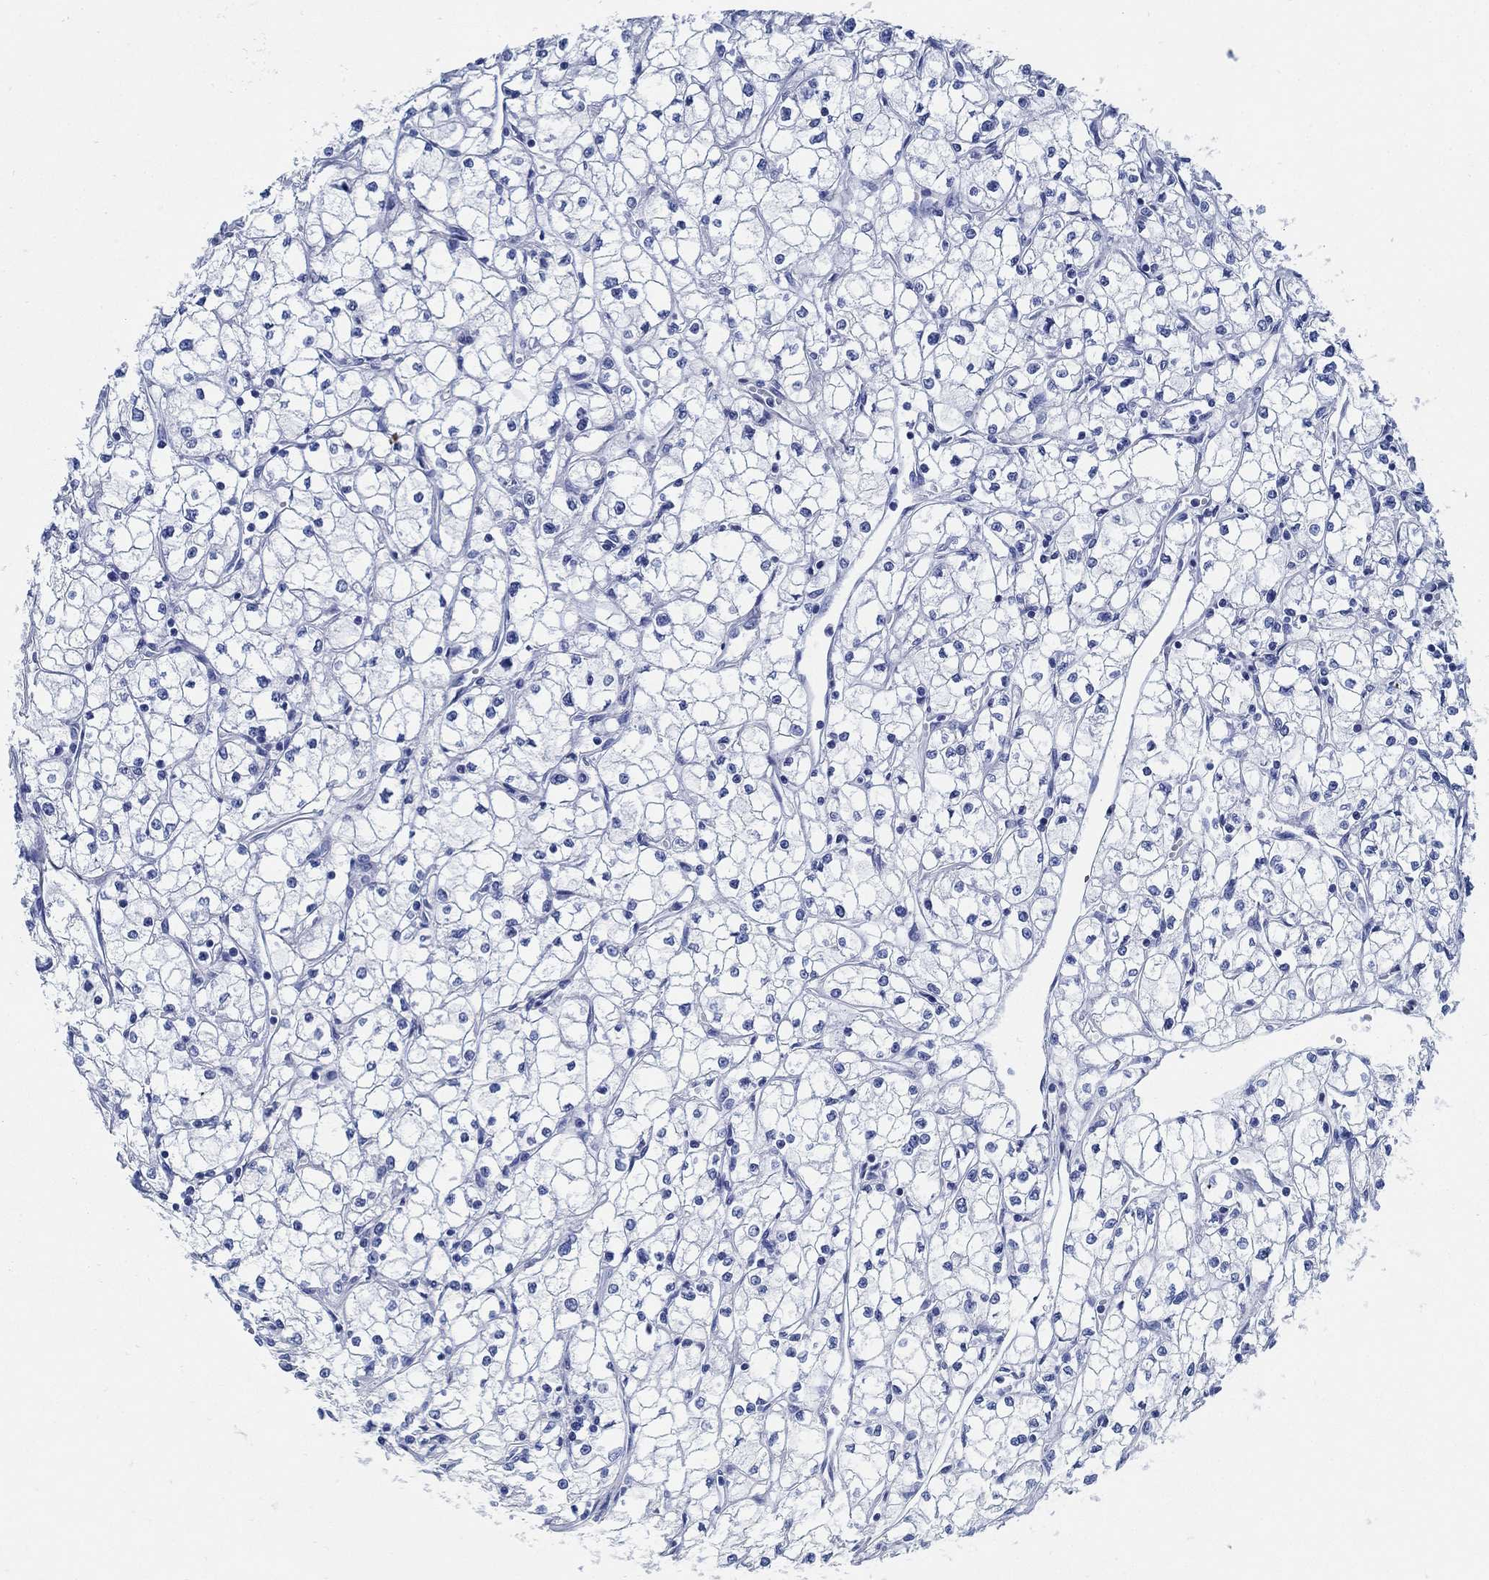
{"staining": {"intensity": "negative", "quantity": "none", "location": "none"}, "tissue": "renal cancer", "cell_type": "Tumor cells", "image_type": "cancer", "snomed": [{"axis": "morphology", "description": "Adenocarcinoma, NOS"}, {"axis": "topography", "description": "Kidney"}], "caption": "IHC histopathology image of neoplastic tissue: human adenocarcinoma (renal) stained with DAB (3,3'-diaminobenzidine) demonstrates no significant protein expression in tumor cells.", "gene": "SLC45A1", "patient": {"sex": "male", "age": 67}}